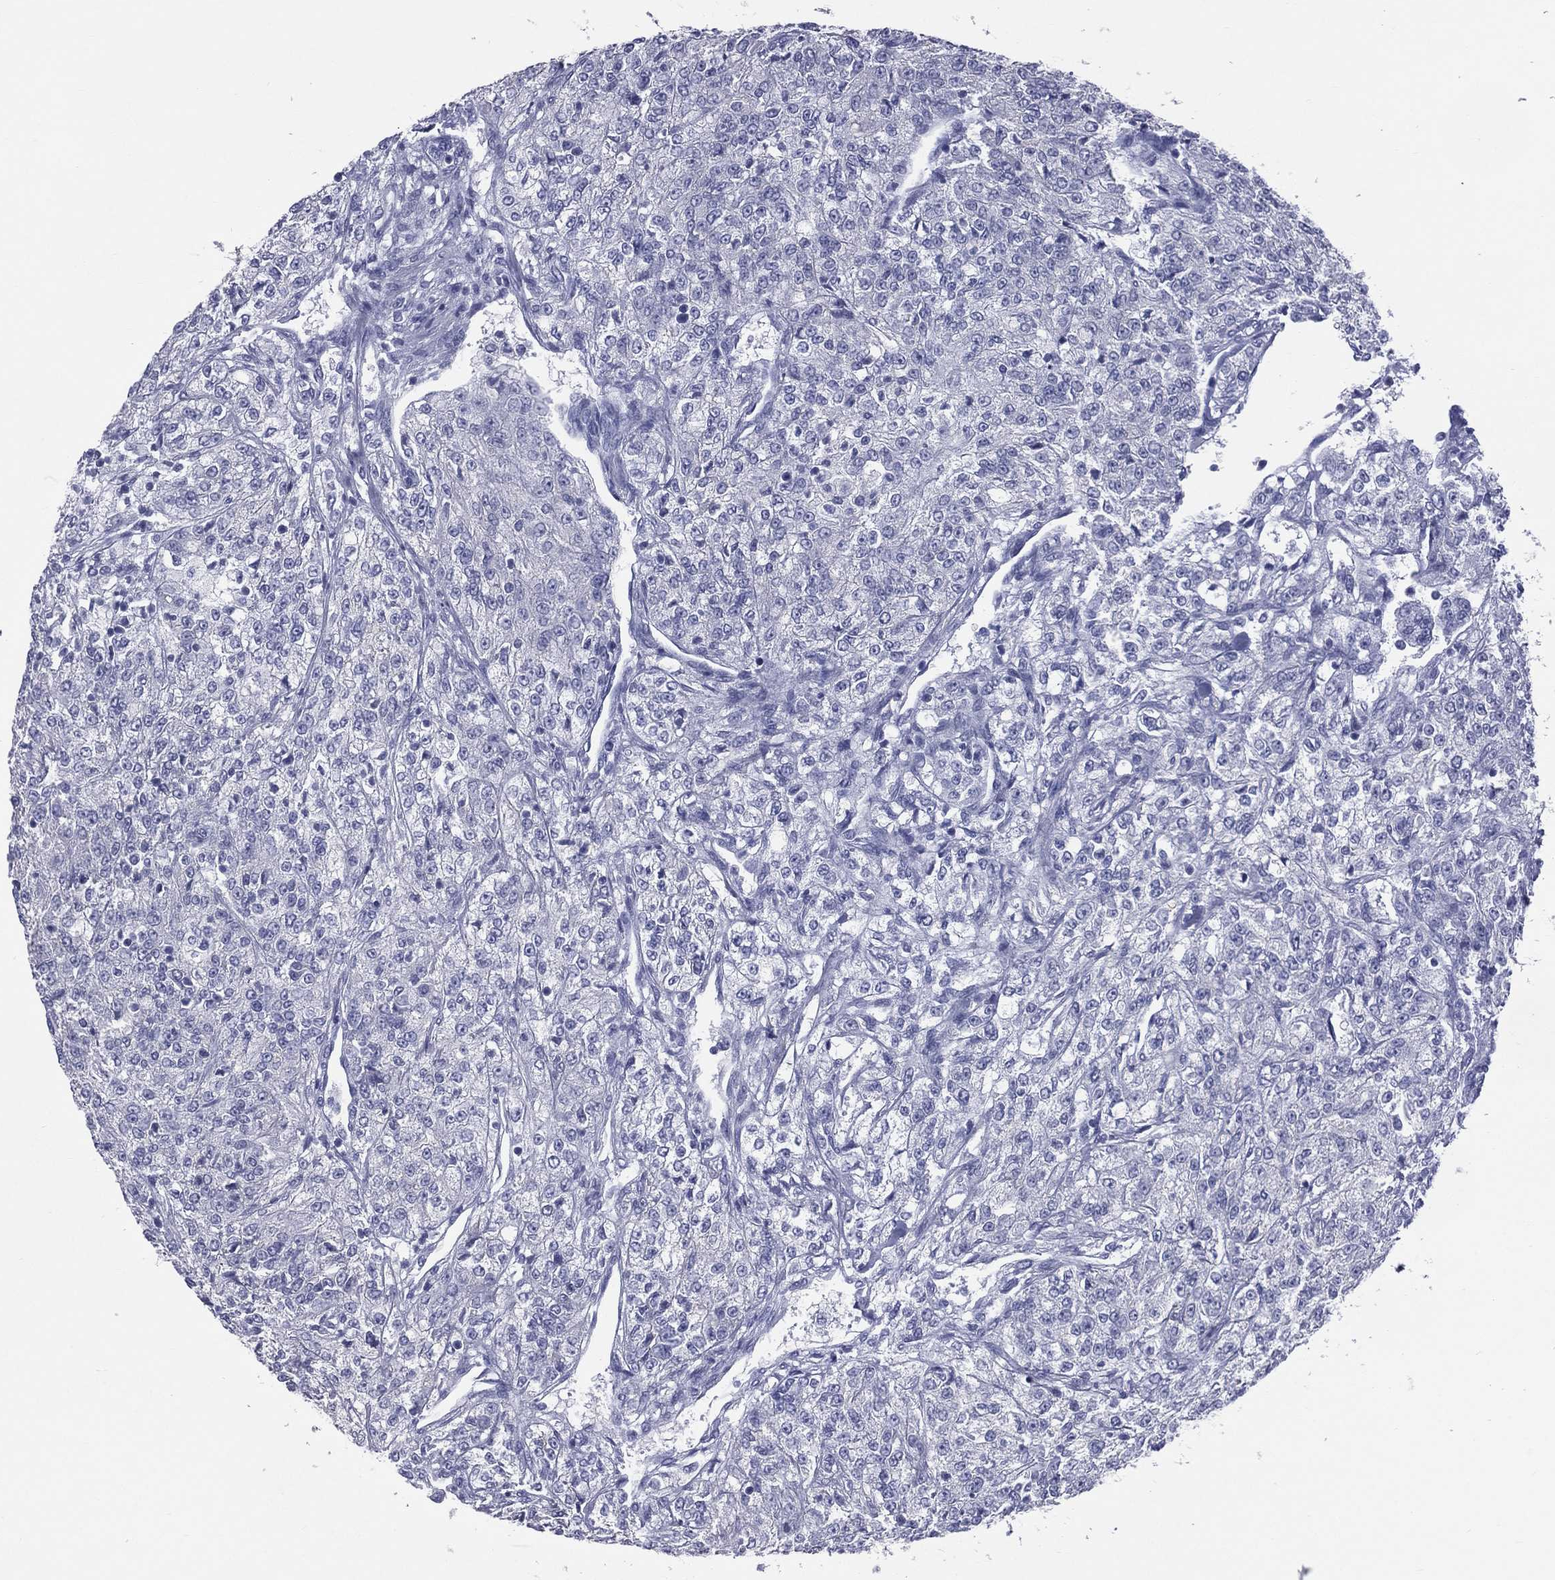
{"staining": {"intensity": "negative", "quantity": "none", "location": "none"}, "tissue": "renal cancer", "cell_type": "Tumor cells", "image_type": "cancer", "snomed": [{"axis": "morphology", "description": "Adenocarcinoma, NOS"}, {"axis": "topography", "description": "Kidney"}], "caption": "Tumor cells show no significant protein positivity in renal cancer (adenocarcinoma). Brightfield microscopy of immunohistochemistry (IHC) stained with DAB (3,3'-diaminobenzidine) (brown) and hematoxylin (blue), captured at high magnification.", "gene": "MLN", "patient": {"sex": "female", "age": 63}}